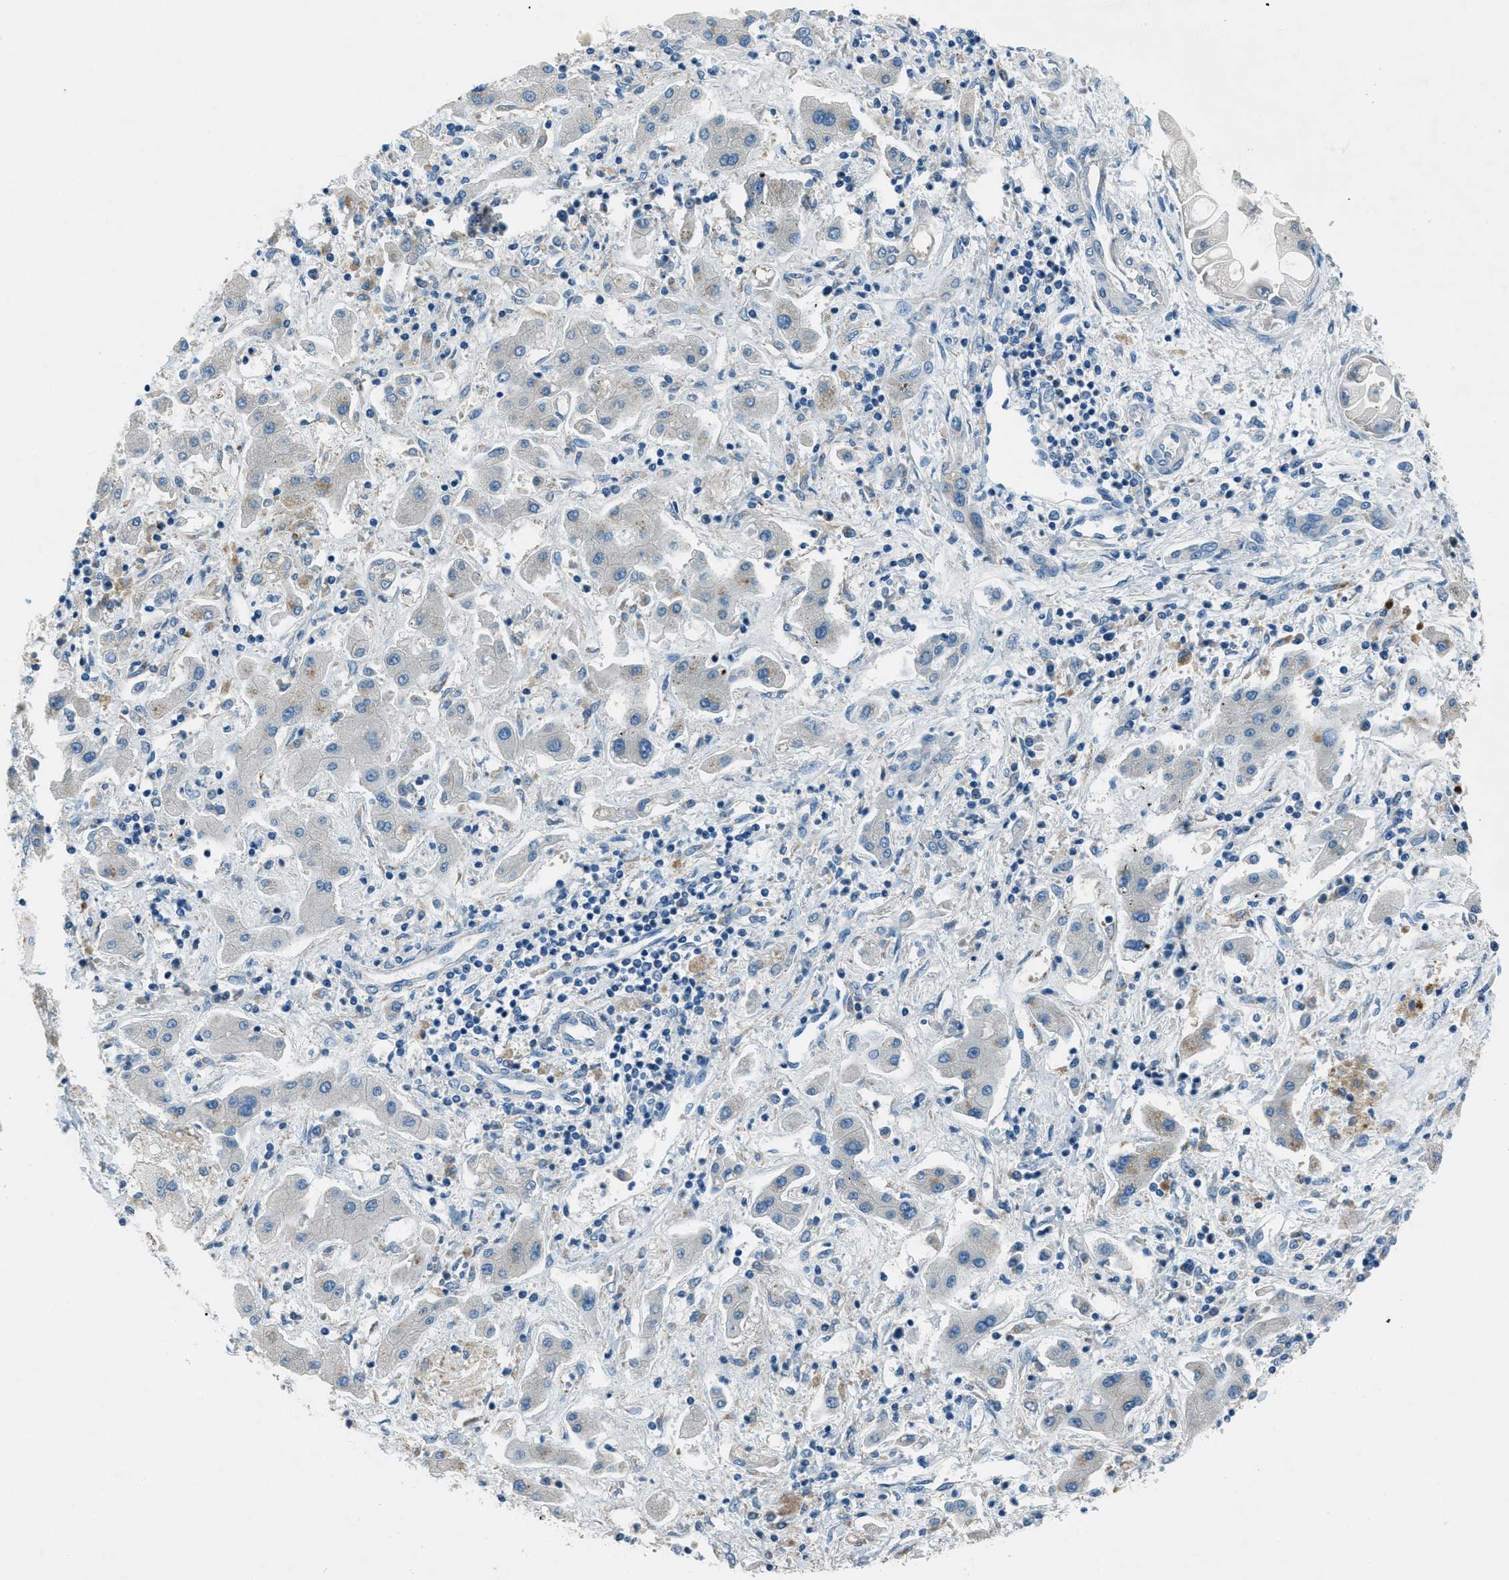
{"staining": {"intensity": "negative", "quantity": "none", "location": "none"}, "tissue": "liver cancer", "cell_type": "Tumor cells", "image_type": "cancer", "snomed": [{"axis": "morphology", "description": "Cholangiocarcinoma"}, {"axis": "topography", "description": "Liver"}], "caption": "A high-resolution photomicrograph shows immunohistochemistry staining of cholangiocarcinoma (liver), which shows no significant expression in tumor cells.", "gene": "ARFGAP2", "patient": {"sex": "male", "age": 50}}